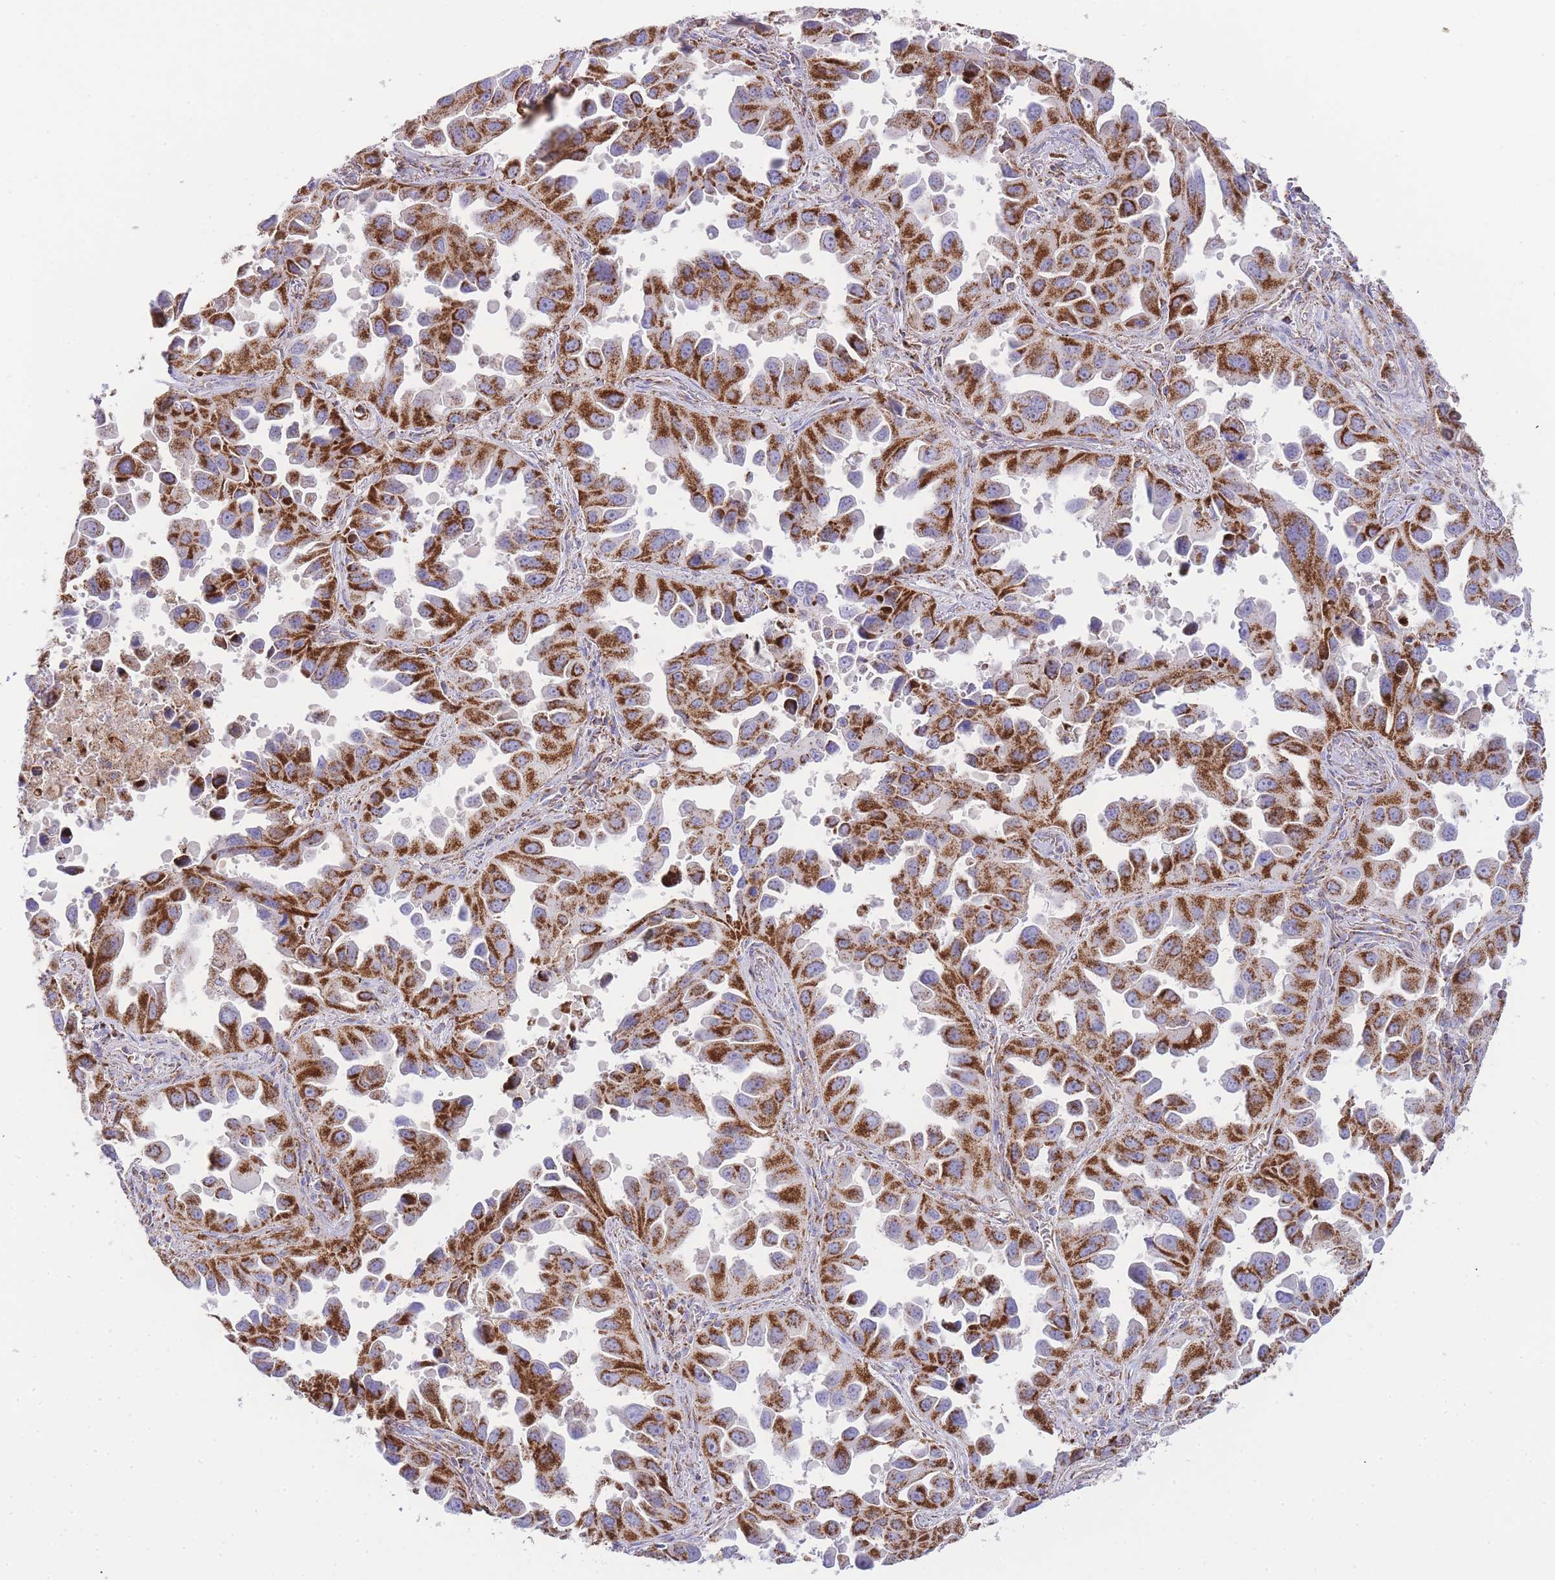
{"staining": {"intensity": "strong", "quantity": ">75%", "location": "cytoplasmic/membranous"}, "tissue": "lung cancer", "cell_type": "Tumor cells", "image_type": "cancer", "snomed": [{"axis": "morphology", "description": "Adenocarcinoma, NOS"}, {"axis": "topography", "description": "Lung"}], "caption": "Adenocarcinoma (lung) stained with a brown dye exhibits strong cytoplasmic/membranous positive expression in approximately >75% of tumor cells.", "gene": "GSTM1", "patient": {"sex": "male", "age": 66}}